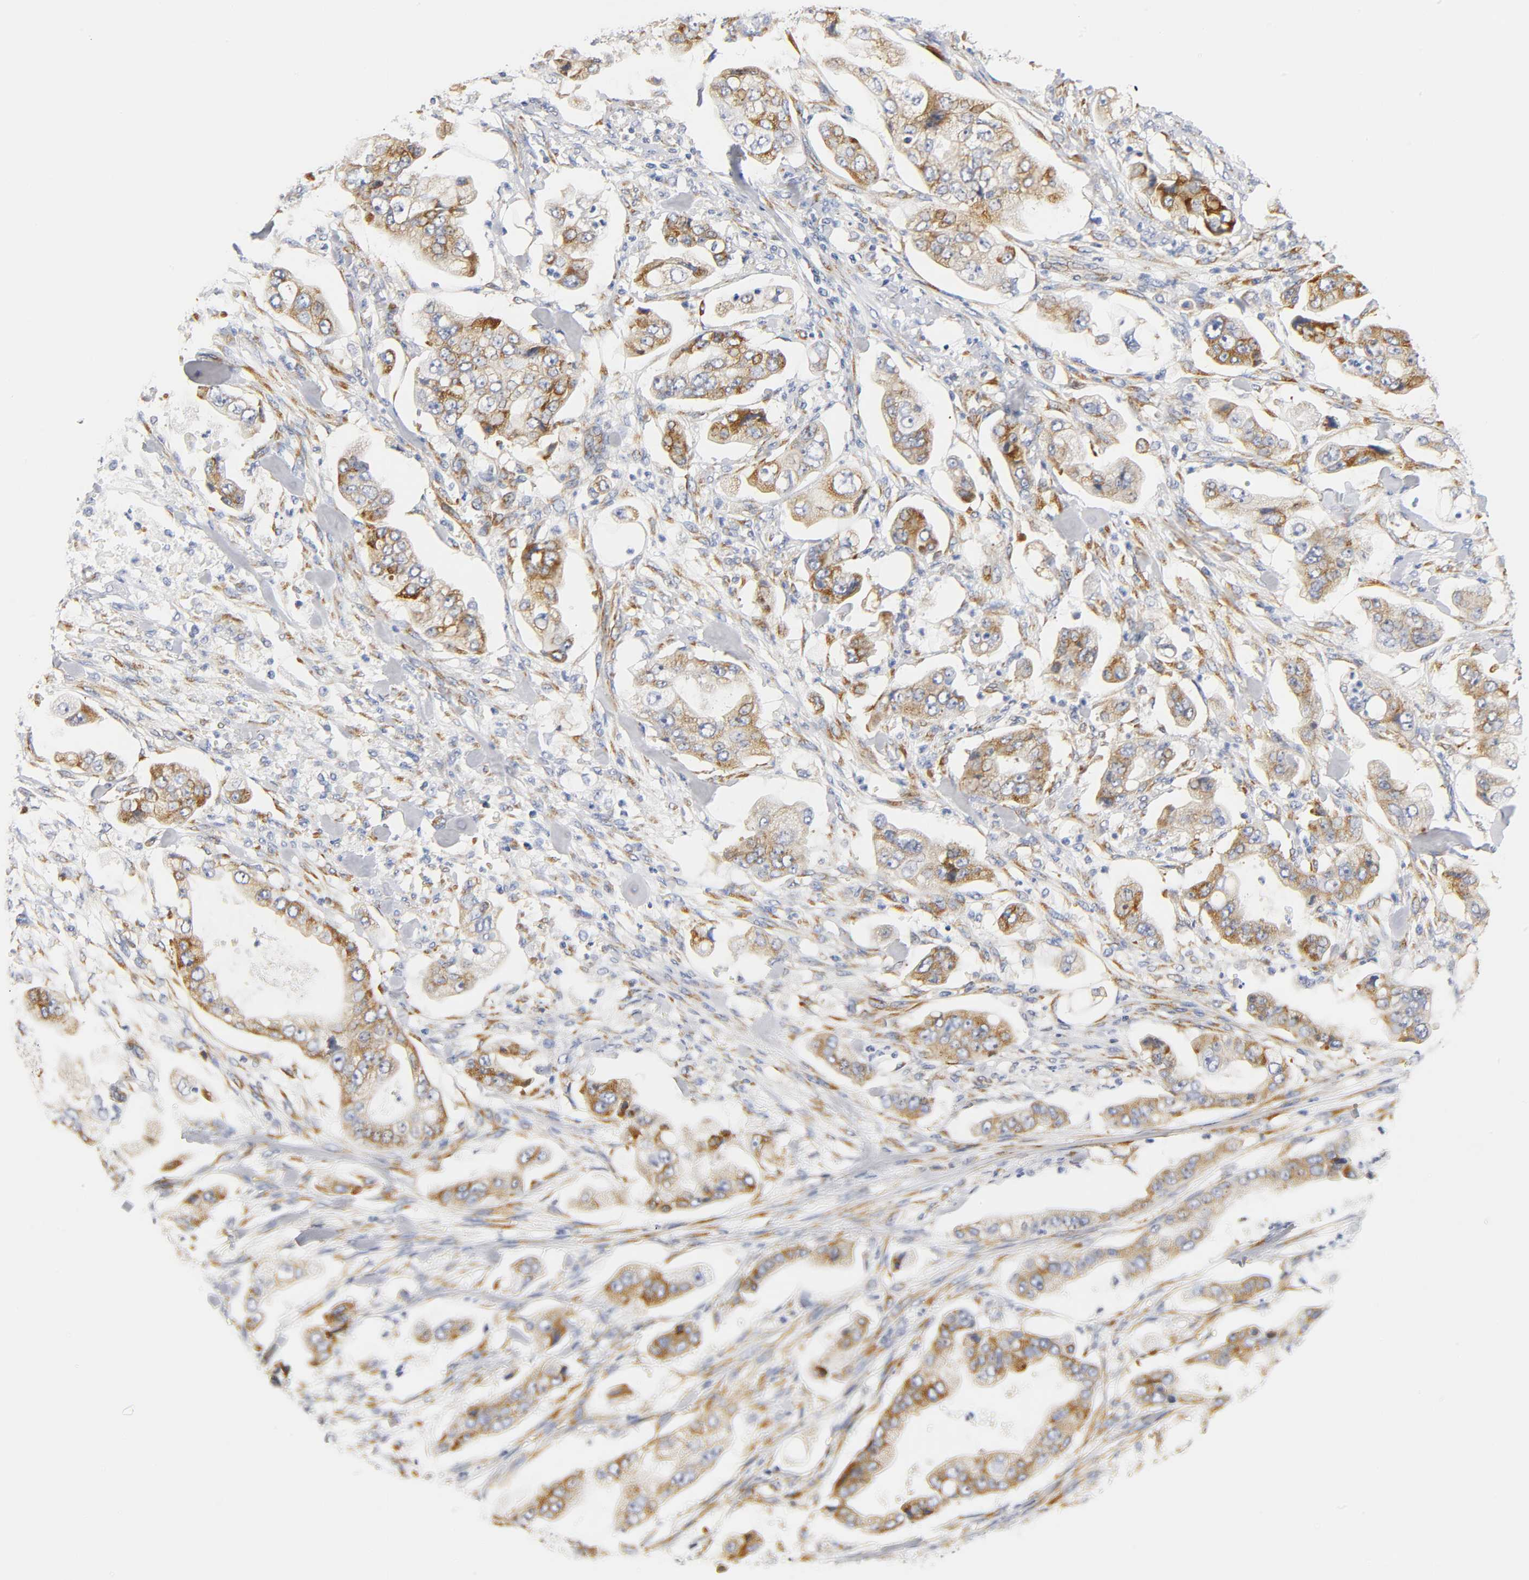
{"staining": {"intensity": "moderate", "quantity": ">75%", "location": "cytoplasmic/membranous"}, "tissue": "stomach cancer", "cell_type": "Tumor cells", "image_type": "cancer", "snomed": [{"axis": "morphology", "description": "Adenocarcinoma, NOS"}, {"axis": "topography", "description": "Stomach"}], "caption": "Stomach cancer stained with a protein marker exhibits moderate staining in tumor cells.", "gene": "REL", "patient": {"sex": "male", "age": 62}}